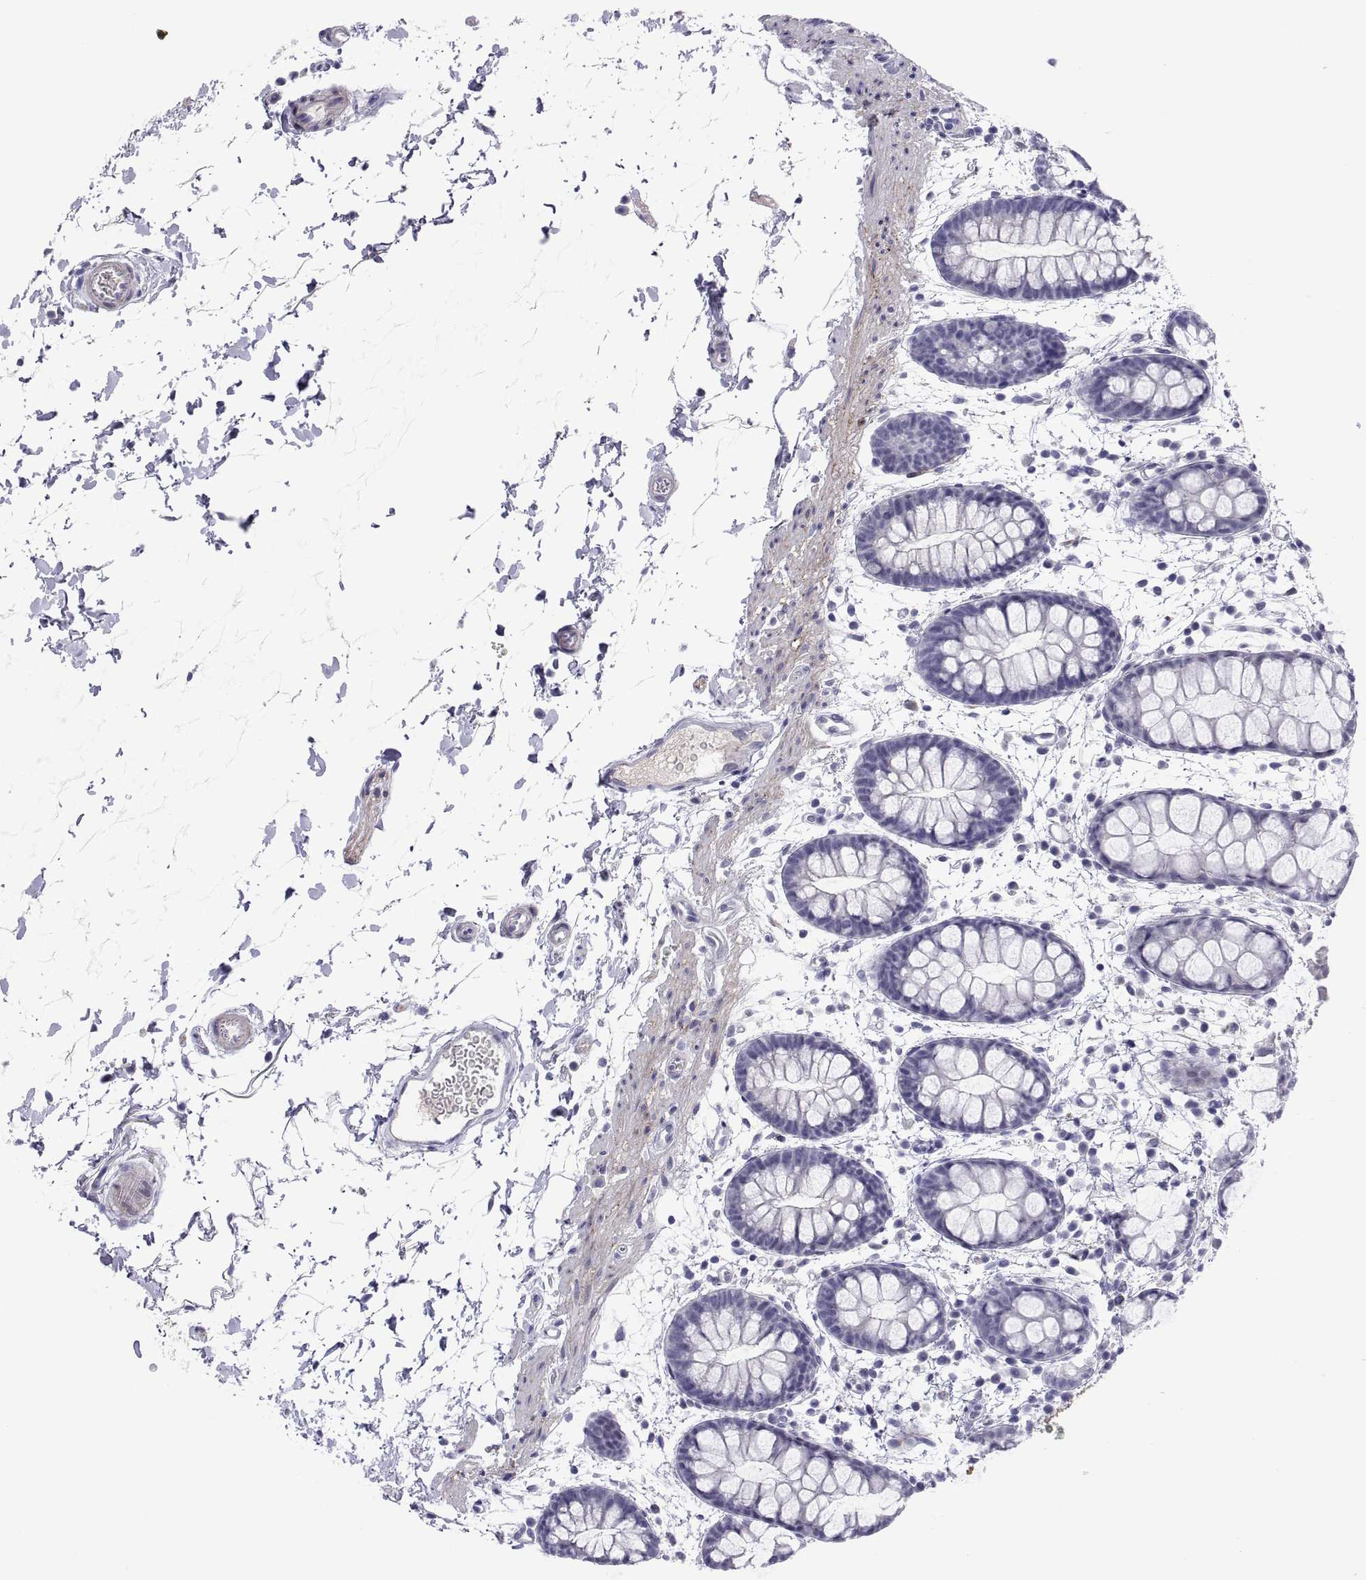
{"staining": {"intensity": "negative", "quantity": "none", "location": "none"}, "tissue": "rectum", "cell_type": "Glandular cells", "image_type": "normal", "snomed": [{"axis": "morphology", "description": "Normal tissue, NOS"}, {"axis": "topography", "description": "Rectum"}], "caption": "Glandular cells are negative for protein expression in unremarkable human rectum. (DAB IHC visualized using brightfield microscopy, high magnification).", "gene": "CHCT1", "patient": {"sex": "male", "age": 57}}